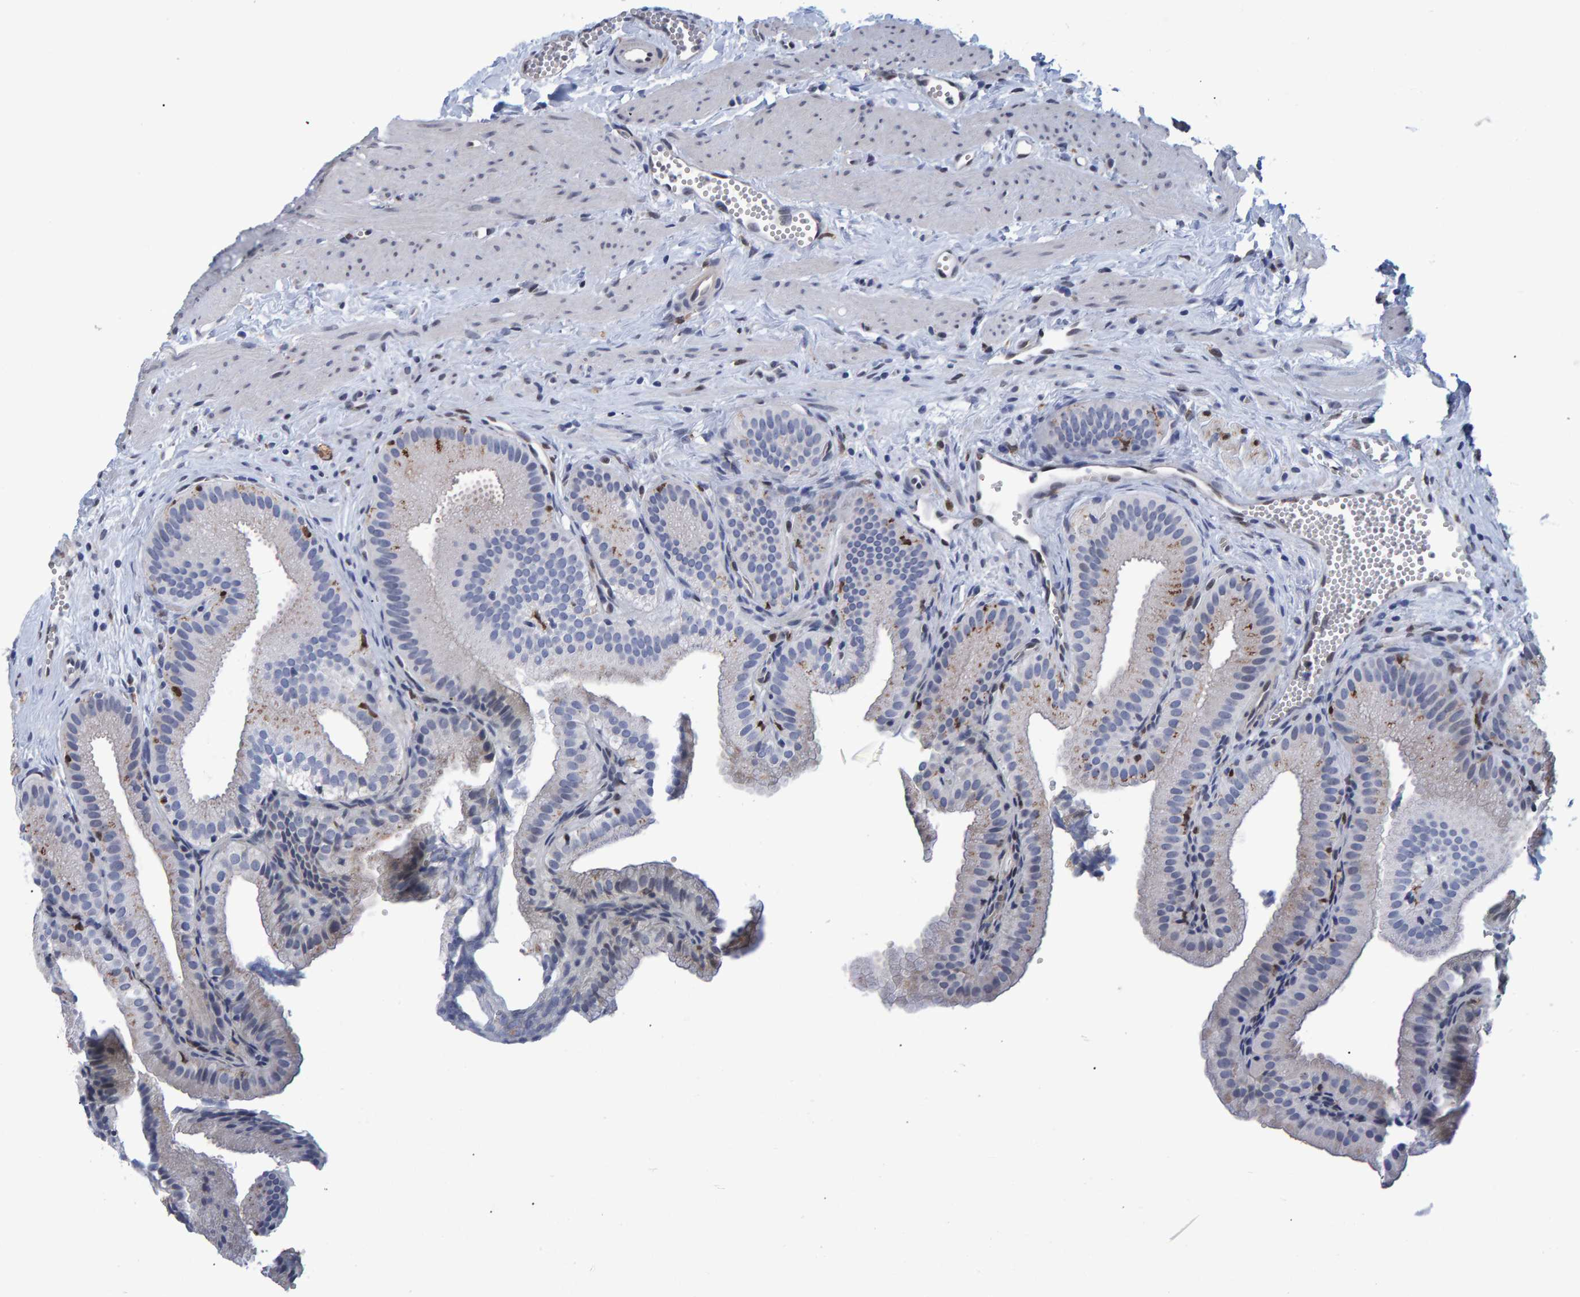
{"staining": {"intensity": "weak", "quantity": "<25%", "location": "cytoplasmic/membranous"}, "tissue": "gallbladder", "cell_type": "Glandular cells", "image_type": "normal", "snomed": [{"axis": "morphology", "description": "Normal tissue, NOS"}, {"axis": "topography", "description": "Gallbladder"}], "caption": "A high-resolution image shows immunohistochemistry (IHC) staining of normal gallbladder, which displays no significant staining in glandular cells. (IHC, brightfield microscopy, high magnification).", "gene": "QKI", "patient": {"sex": "male", "age": 38}}